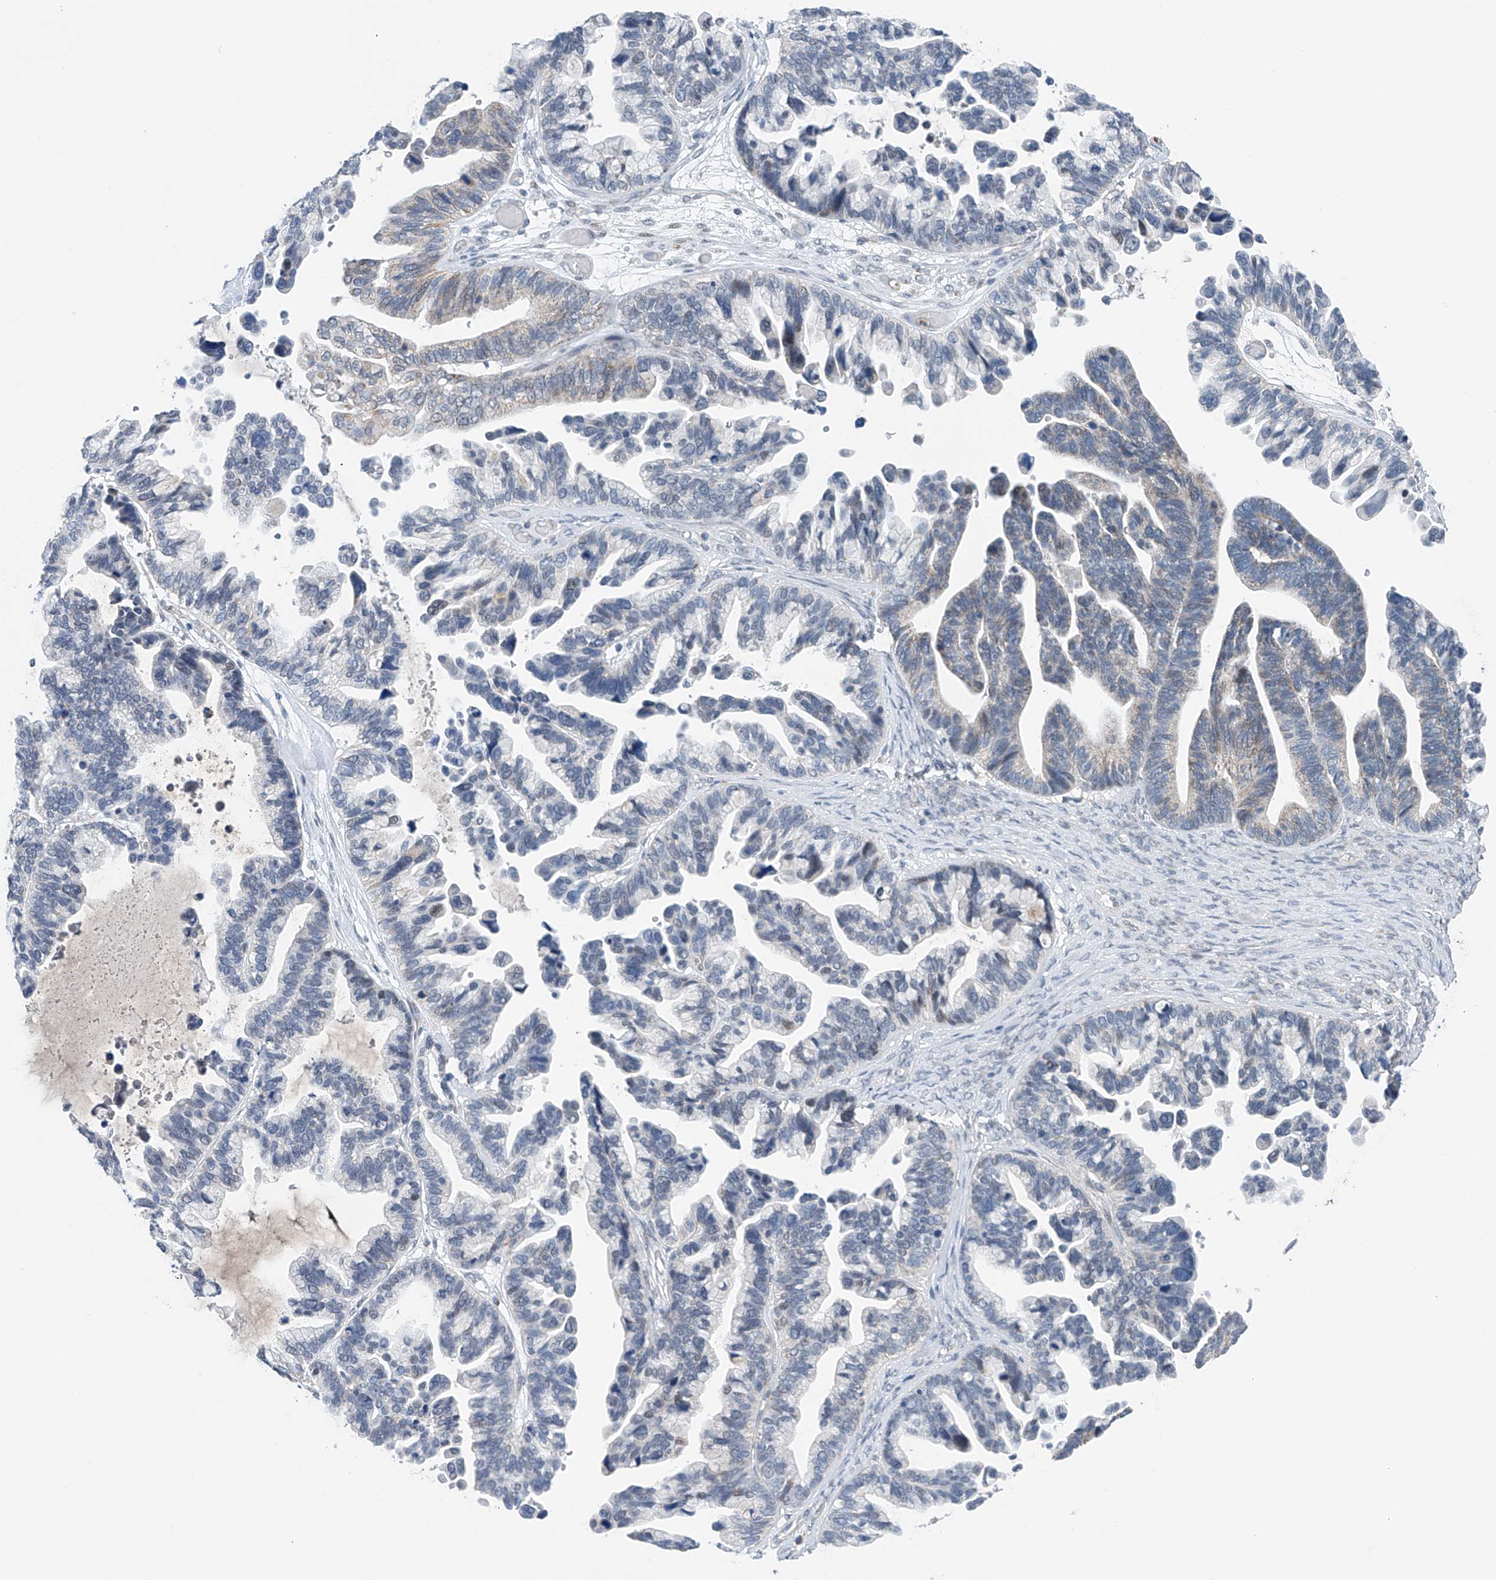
{"staining": {"intensity": "negative", "quantity": "none", "location": "none"}, "tissue": "ovarian cancer", "cell_type": "Tumor cells", "image_type": "cancer", "snomed": [{"axis": "morphology", "description": "Cystadenocarcinoma, serous, NOS"}, {"axis": "topography", "description": "Ovary"}], "caption": "High magnification brightfield microscopy of ovarian cancer (serous cystadenocarcinoma) stained with DAB (brown) and counterstained with hematoxylin (blue): tumor cells show no significant staining.", "gene": "KLF15", "patient": {"sex": "female", "age": 56}}